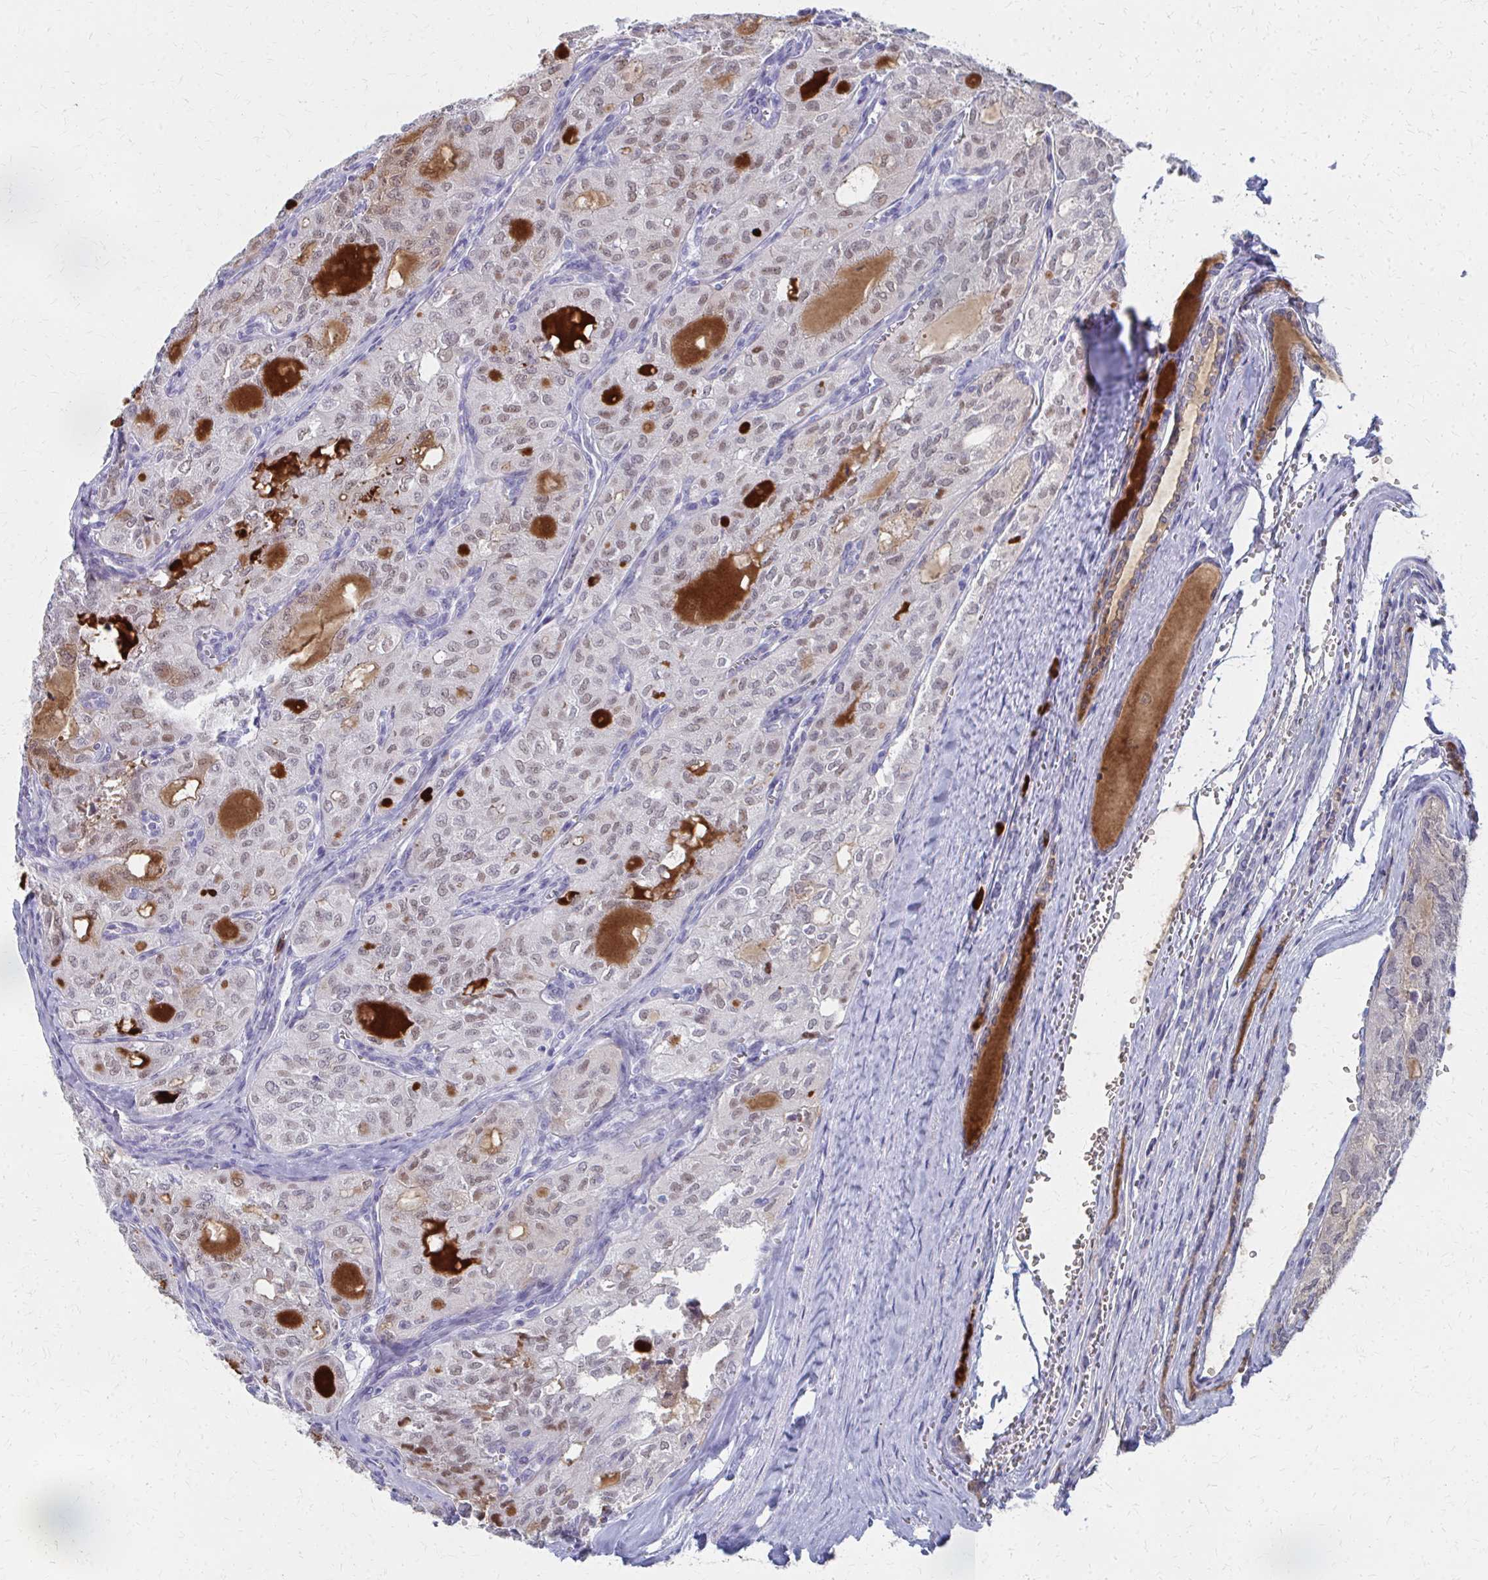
{"staining": {"intensity": "weak", "quantity": "25%-75%", "location": "nuclear"}, "tissue": "thyroid cancer", "cell_type": "Tumor cells", "image_type": "cancer", "snomed": [{"axis": "morphology", "description": "Follicular adenoma carcinoma, NOS"}, {"axis": "topography", "description": "Thyroid gland"}], "caption": "Thyroid follicular adenoma carcinoma was stained to show a protein in brown. There is low levels of weak nuclear staining in approximately 25%-75% of tumor cells.", "gene": "MS4A2", "patient": {"sex": "male", "age": 75}}